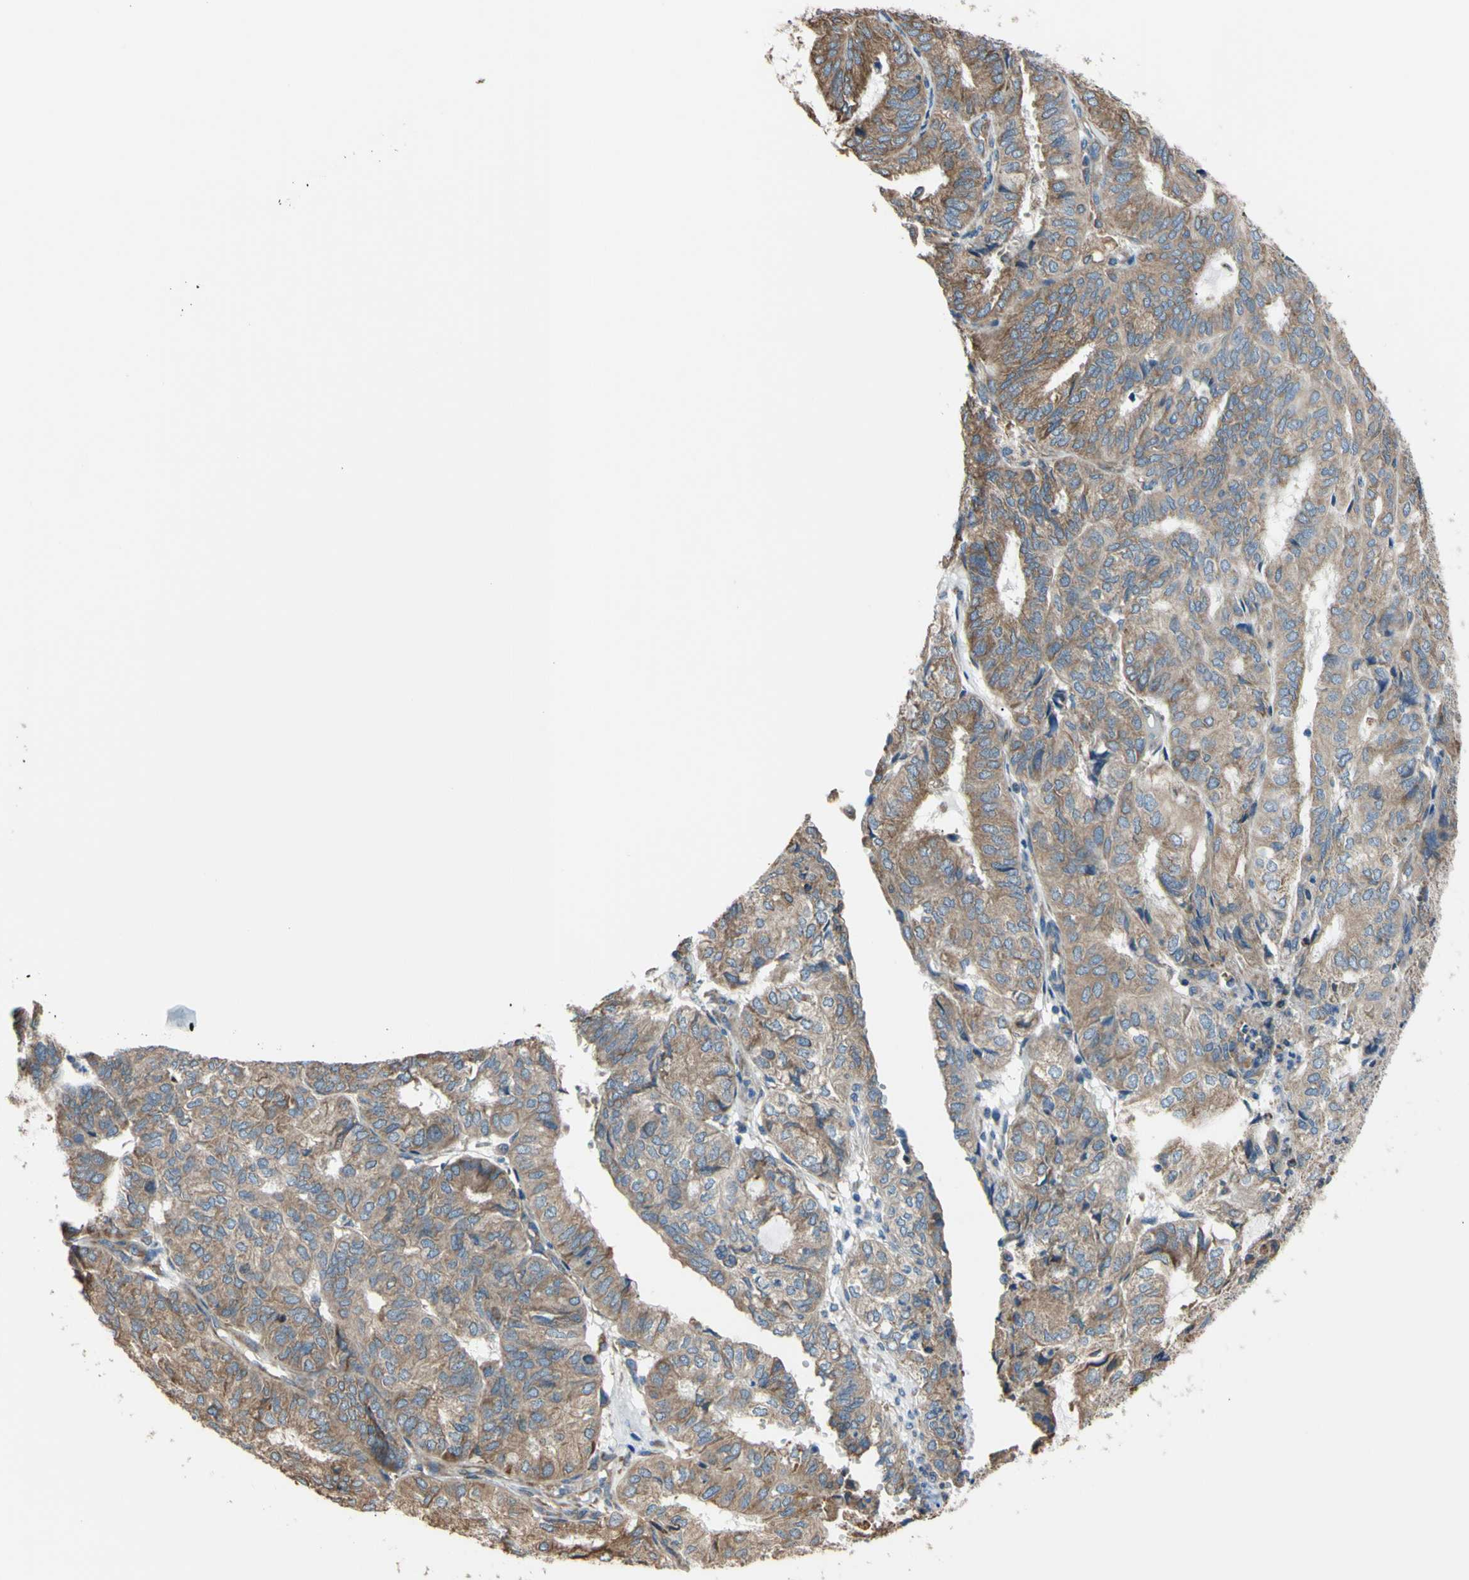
{"staining": {"intensity": "strong", "quantity": ">75%", "location": "cytoplasmic/membranous"}, "tissue": "endometrial cancer", "cell_type": "Tumor cells", "image_type": "cancer", "snomed": [{"axis": "morphology", "description": "Adenocarcinoma, NOS"}, {"axis": "topography", "description": "Uterus"}], "caption": "A brown stain highlights strong cytoplasmic/membranous staining of a protein in human endometrial adenocarcinoma tumor cells. The protein of interest is stained brown, and the nuclei are stained in blue (DAB IHC with brightfield microscopy, high magnification).", "gene": "BMF", "patient": {"sex": "female", "age": 60}}